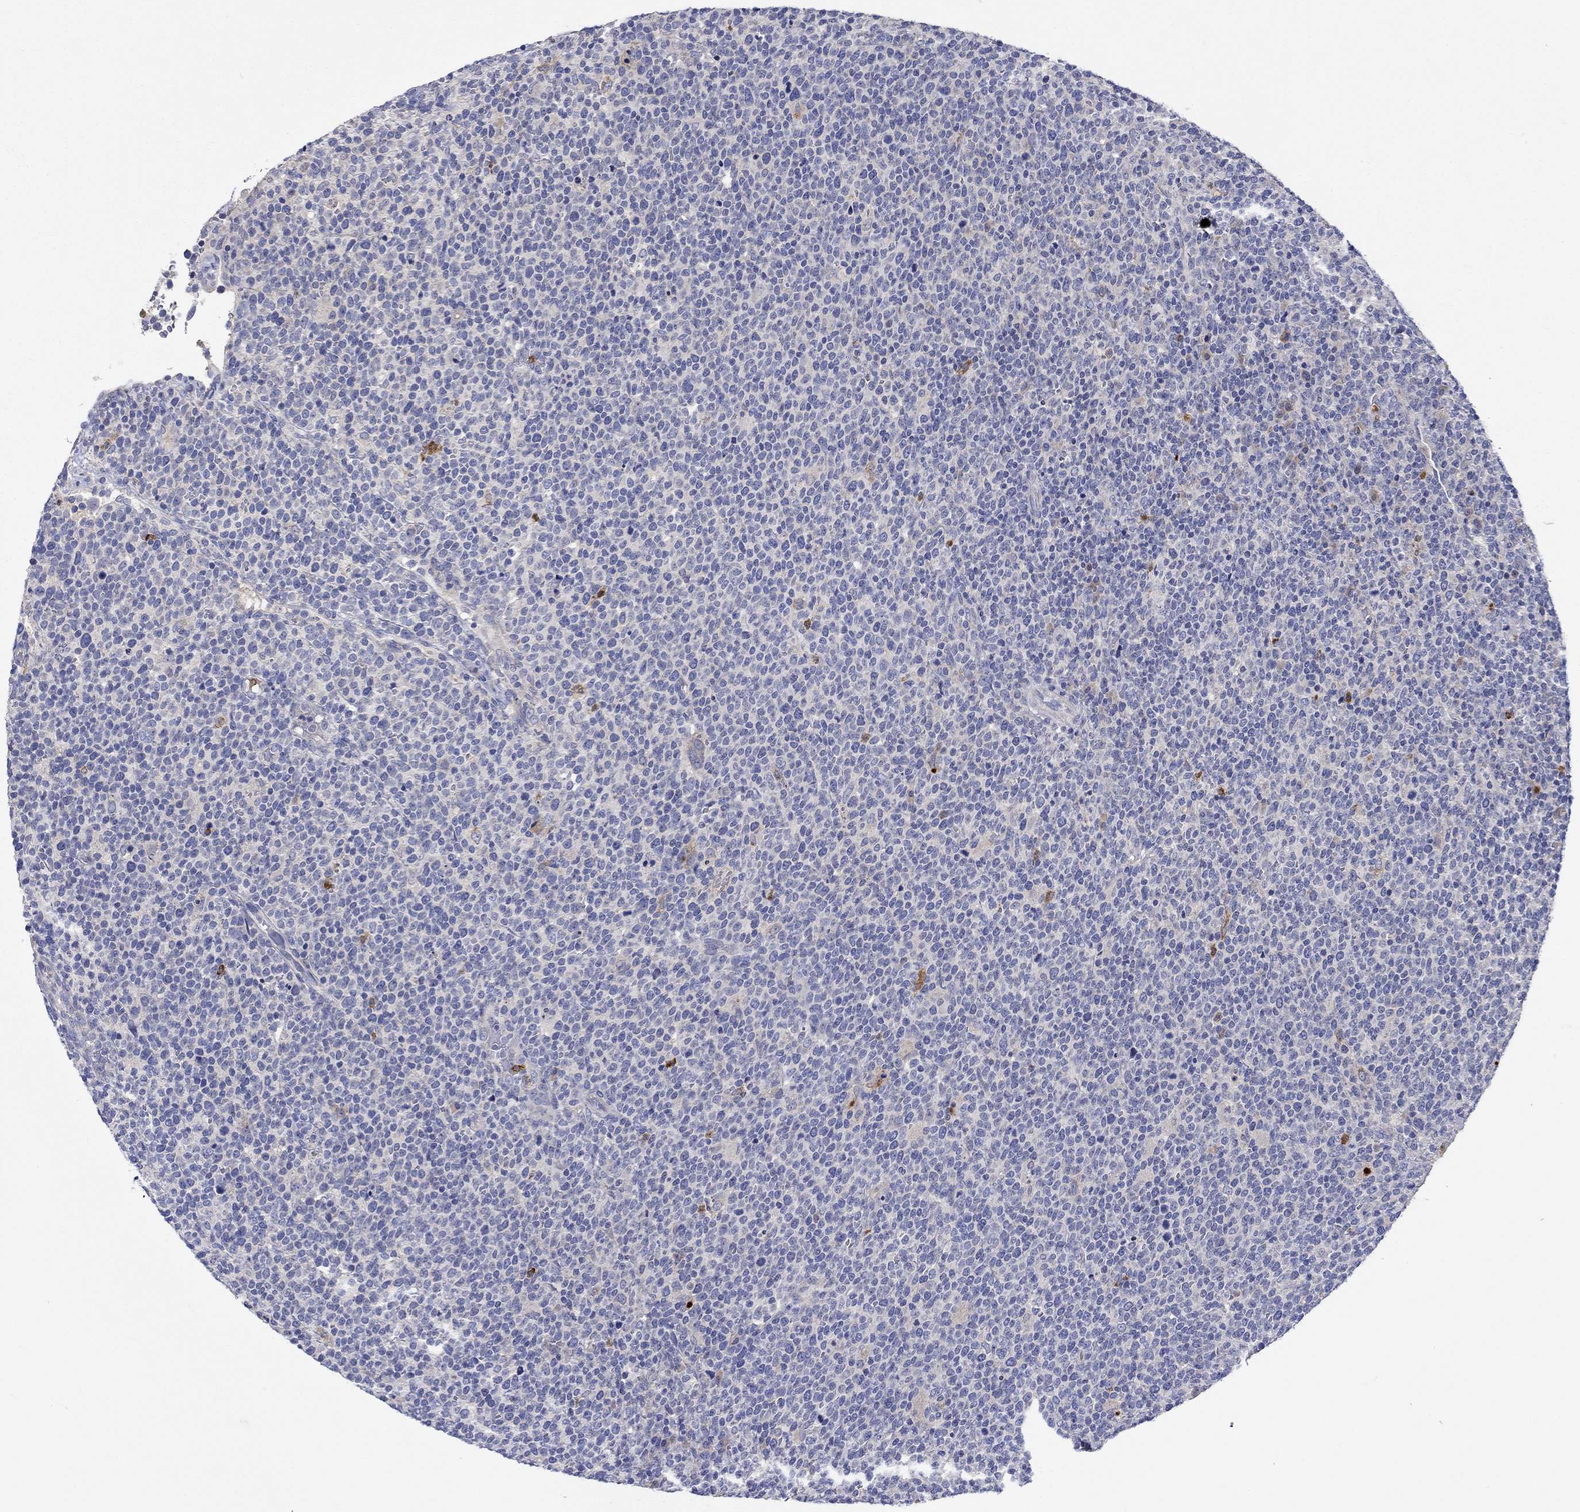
{"staining": {"intensity": "negative", "quantity": "none", "location": "none"}, "tissue": "lymphoma", "cell_type": "Tumor cells", "image_type": "cancer", "snomed": [{"axis": "morphology", "description": "Malignant lymphoma, non-Hodgkin's type, High grade"}, {"axis": "topography", "description": "Lymph node"}], "caption": "Human high-grade malignant lymphoma, non-Hodgkin's type stained for a protein using IHC reveals no positivity in tumor cells.", "gene": "CHIT1", "patient": {"sex": "male", "age": 61}}